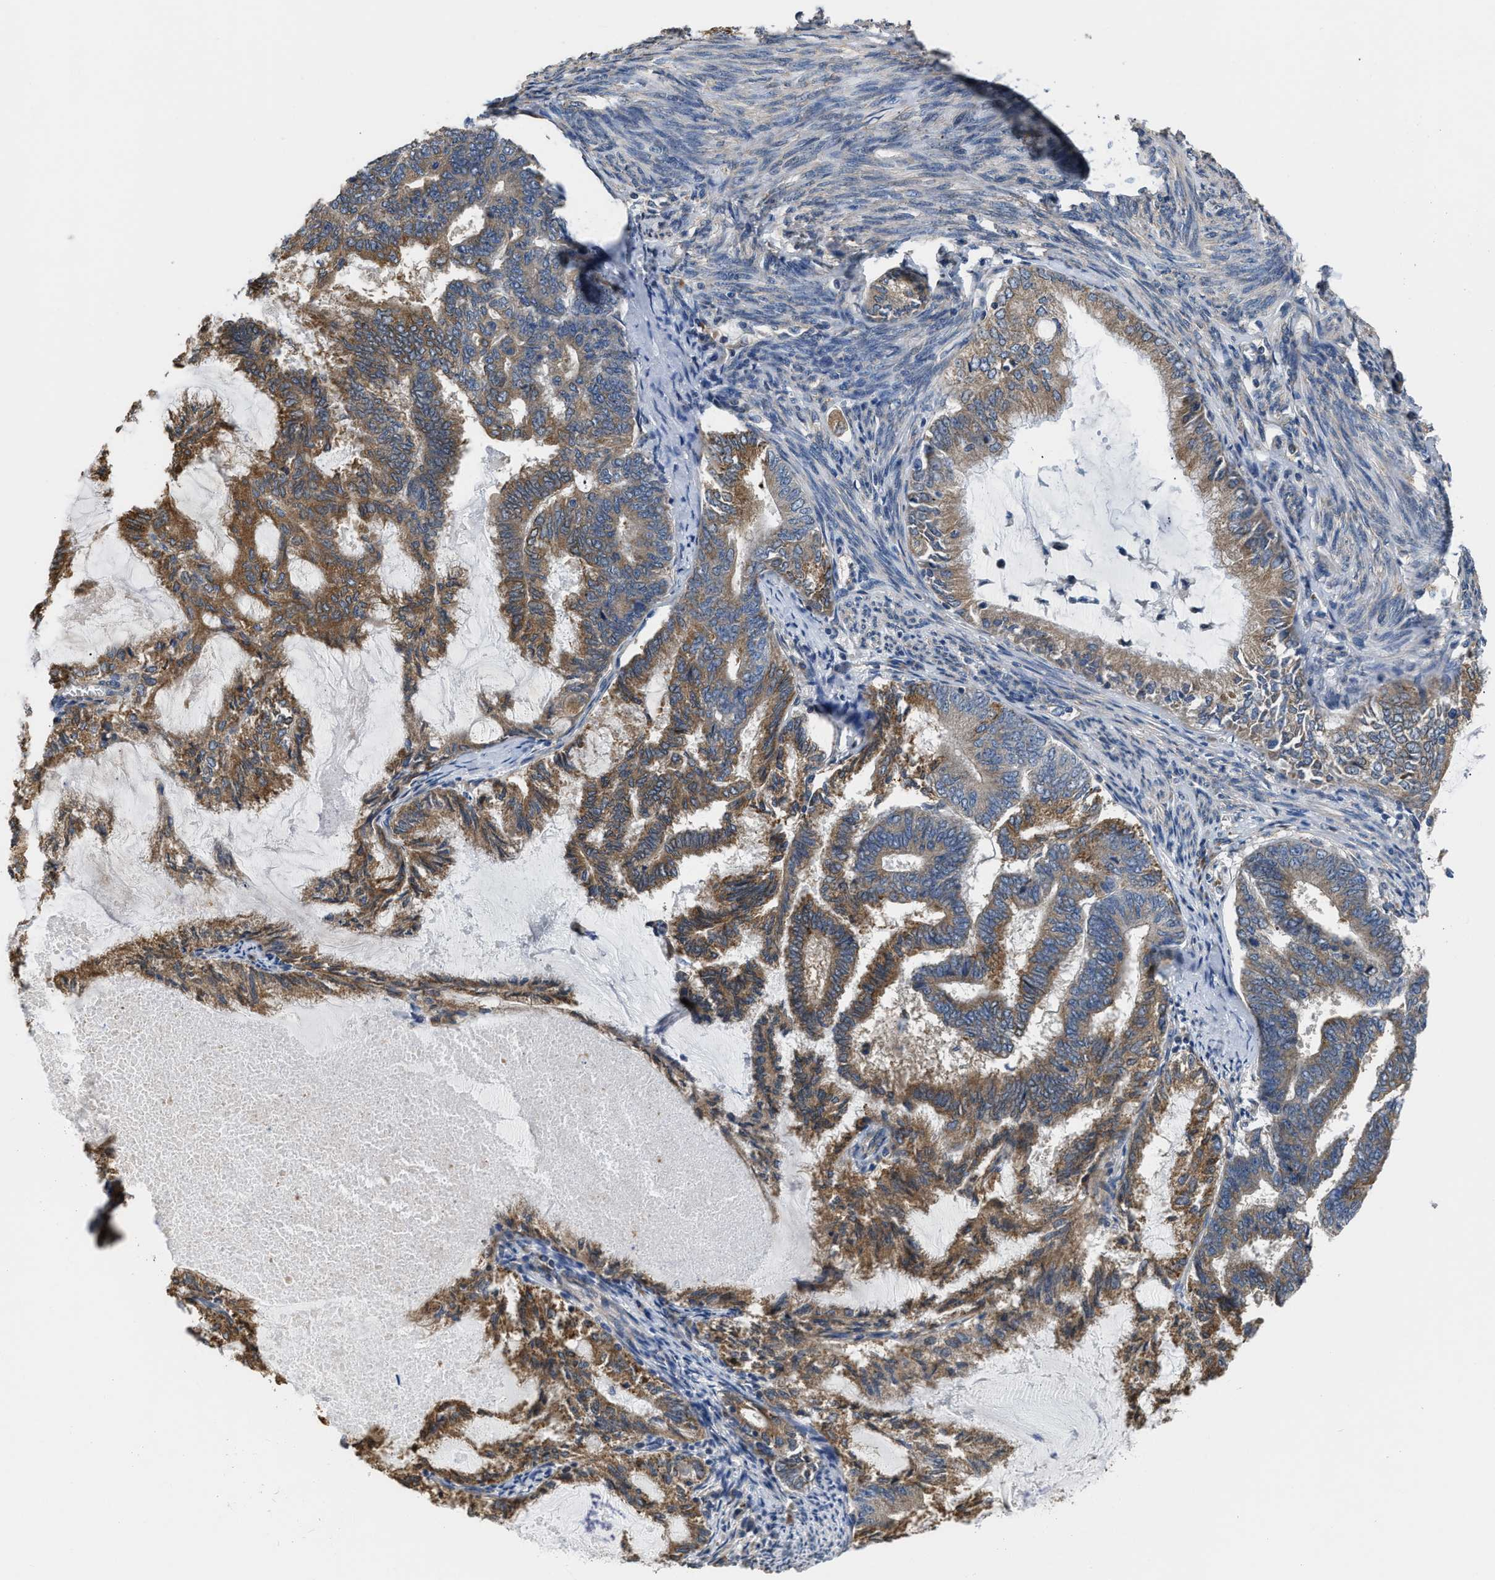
{"staining": {"intensity": "moderate", "quantity": ">75%", "location": "cytoplasmic/membranous"}, "tissue": "endometrial cancer", "cell_type": "Tumor cells", "image_type": "cancer", "snomed": [{"axis": "morphology", "description": "Adenocarcinoma, NOS"}, {"axis": "topography", "description": "Endometrium"}], "caption": "A histopathology image of human endometrial adenocarcinoma stained for a protein demonstrates moderate cytoplasmic/membranous brown staining in tumor cells.", "gene": "CEP128", "patient": {"sex": "female", "age": 86}}